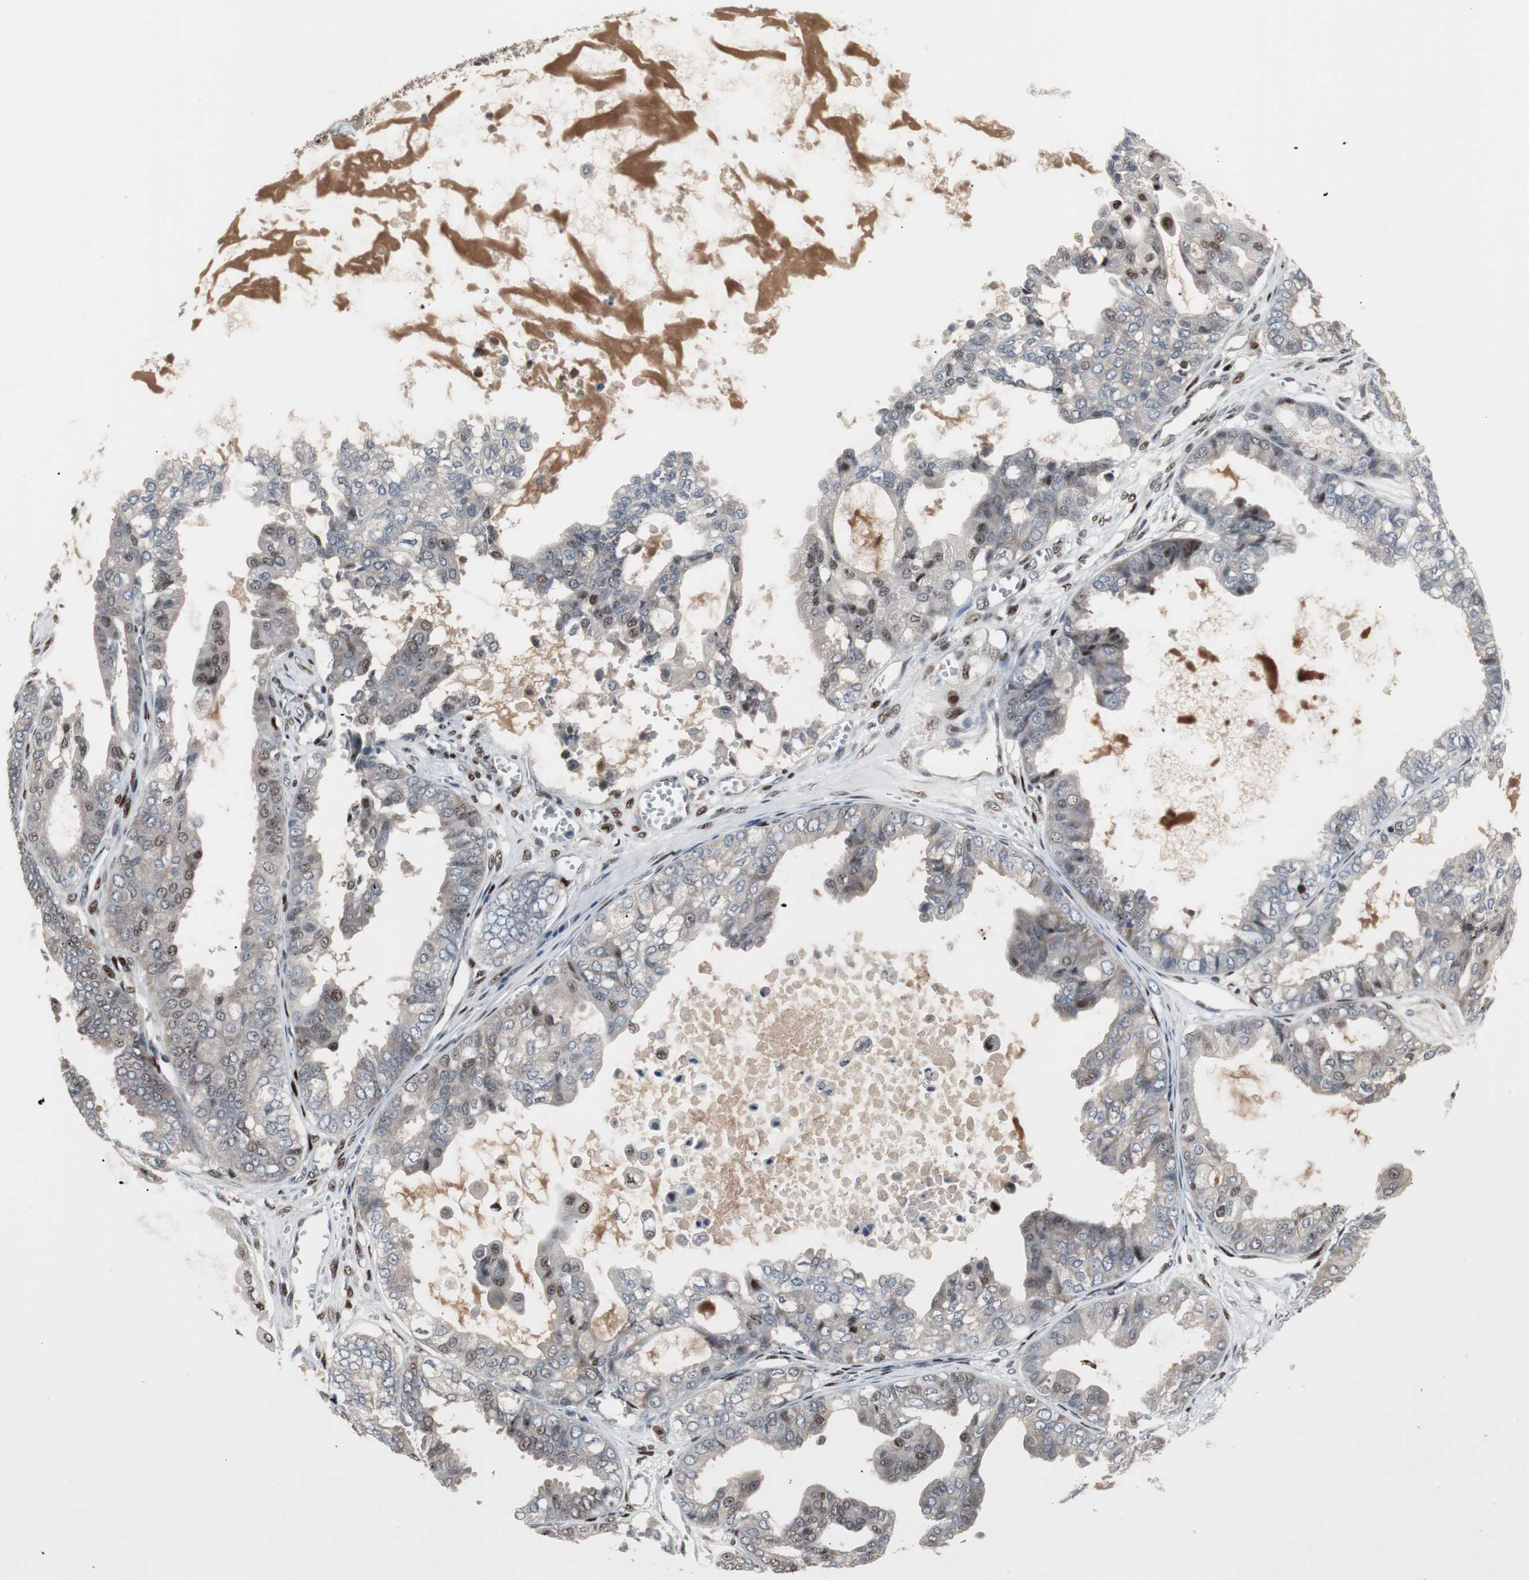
{"staining": {"intensity": "negative", "quantity": "none", "location": "none"}, "tissue": "ovarian cancer", "cell_type": "Tumor cells", "image_type": "cancer", "snomed": [{"axis": "morphology", "description": "Carcinoma, NOS"}, {"axis": "morphology", "description": "Carcinoma, endometroid"}, {"axis": "topography", "description": "Ovary"}], "caption": "Tumor cells are negative for protein expression in human ovarian carcinoma.", "gene": "GRK2", "patient": {"sex": "female", "age": 50}}